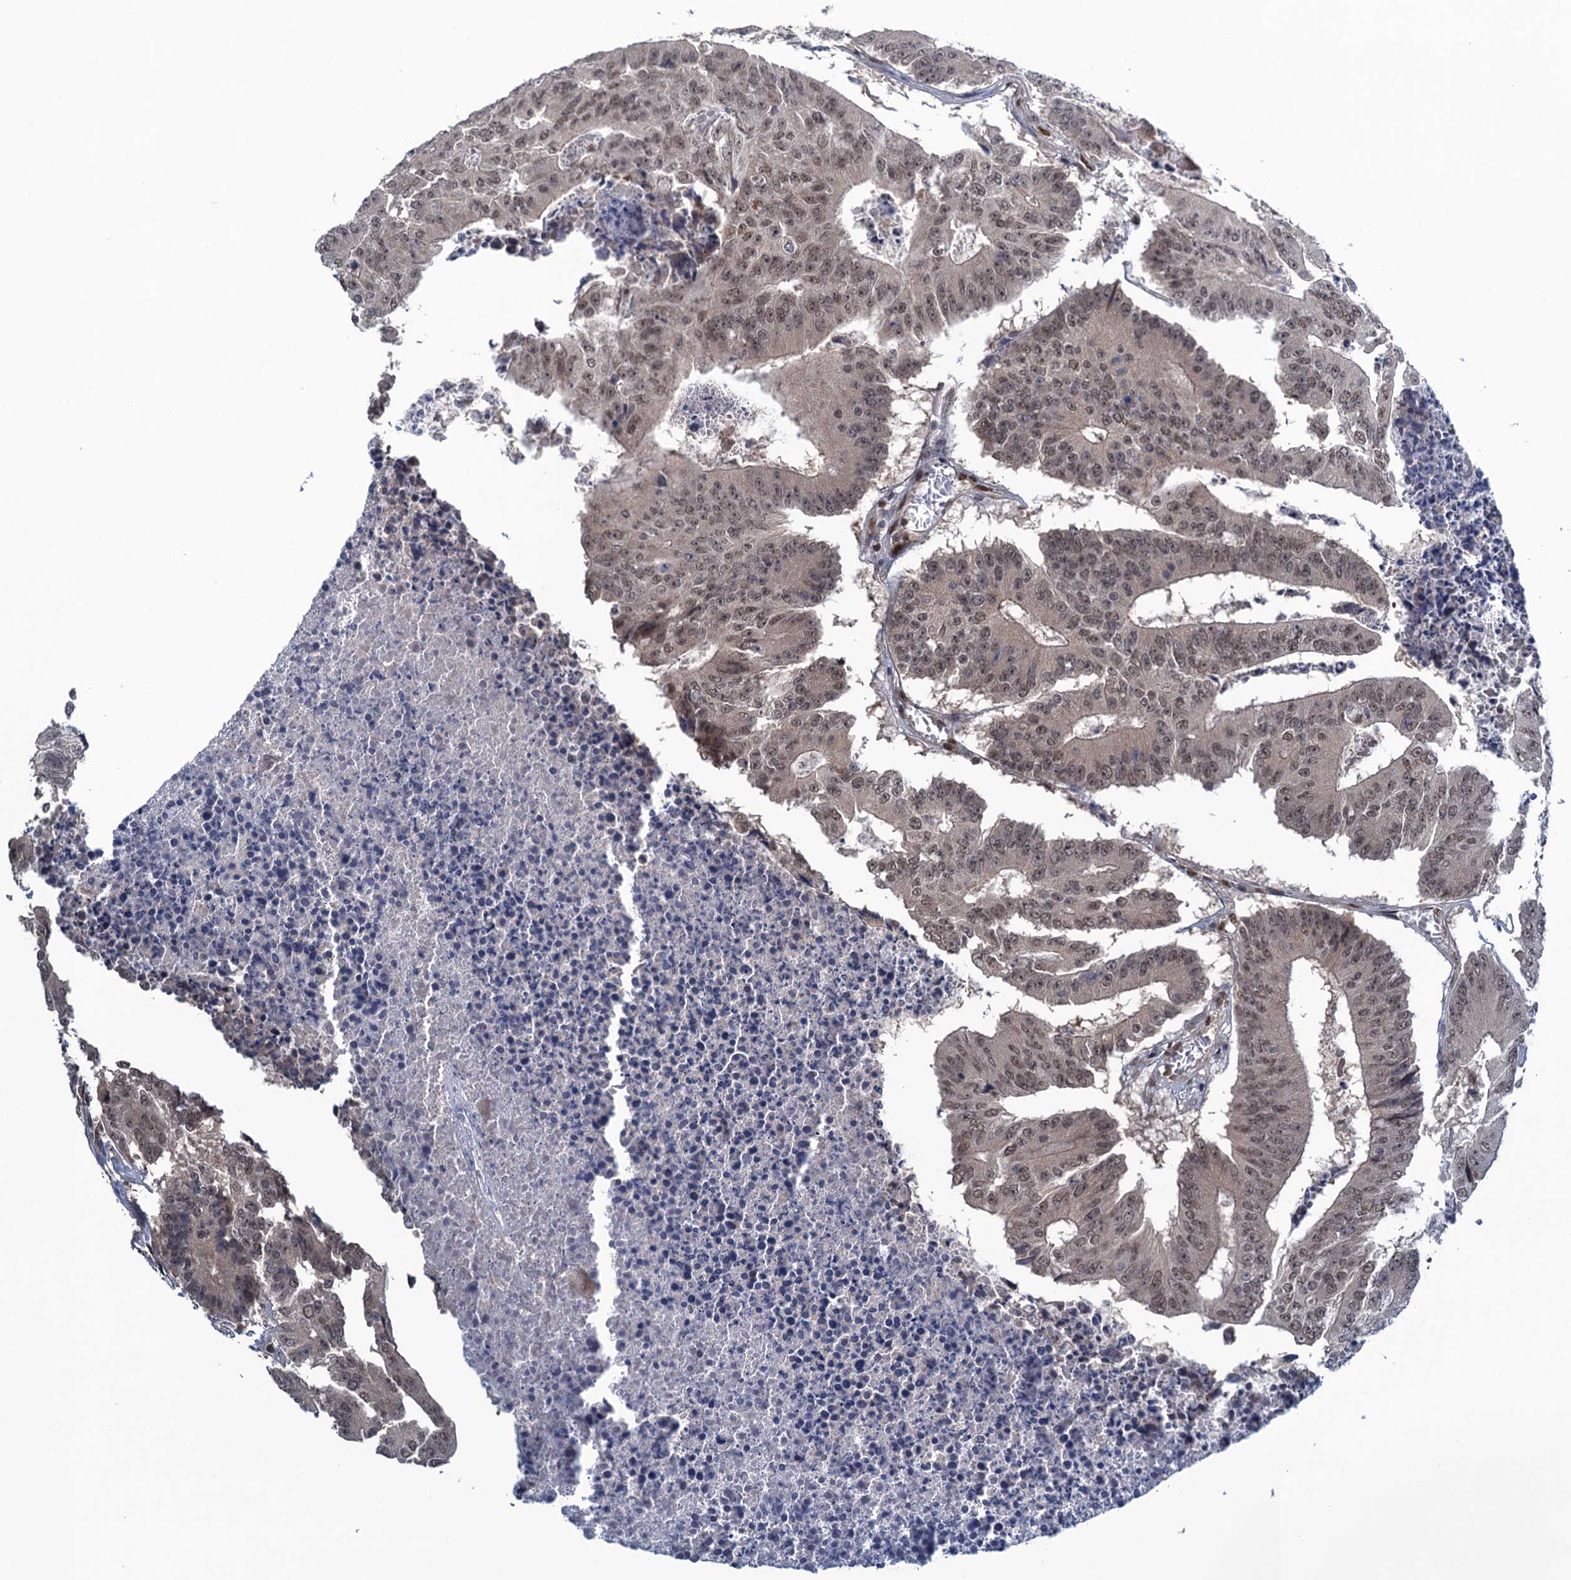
{"staining": {"intensity": "moderate", "quantity": ">75%", "location": "nuclear"}, "tissue": "colorectal cancer", "cell_type": "Tumor cells", "image_type": "cancer", "snomed": [{"axis": "morphology", "description": "Adenocarcinoma, NOS"}, {"axis": "topography", "description": "Colon"}], "caption": "An immunohistochemistry (IHC) image of tumor tissue is shown. Protein staining in brown shows moderate nuclear positivity in colorectal cancer within tumor cells. (brown staining indicates protein expression, while blue staining denotes nuclei).", "gene": "SAE1", "patient": {"sex": "male", "age": 87}}